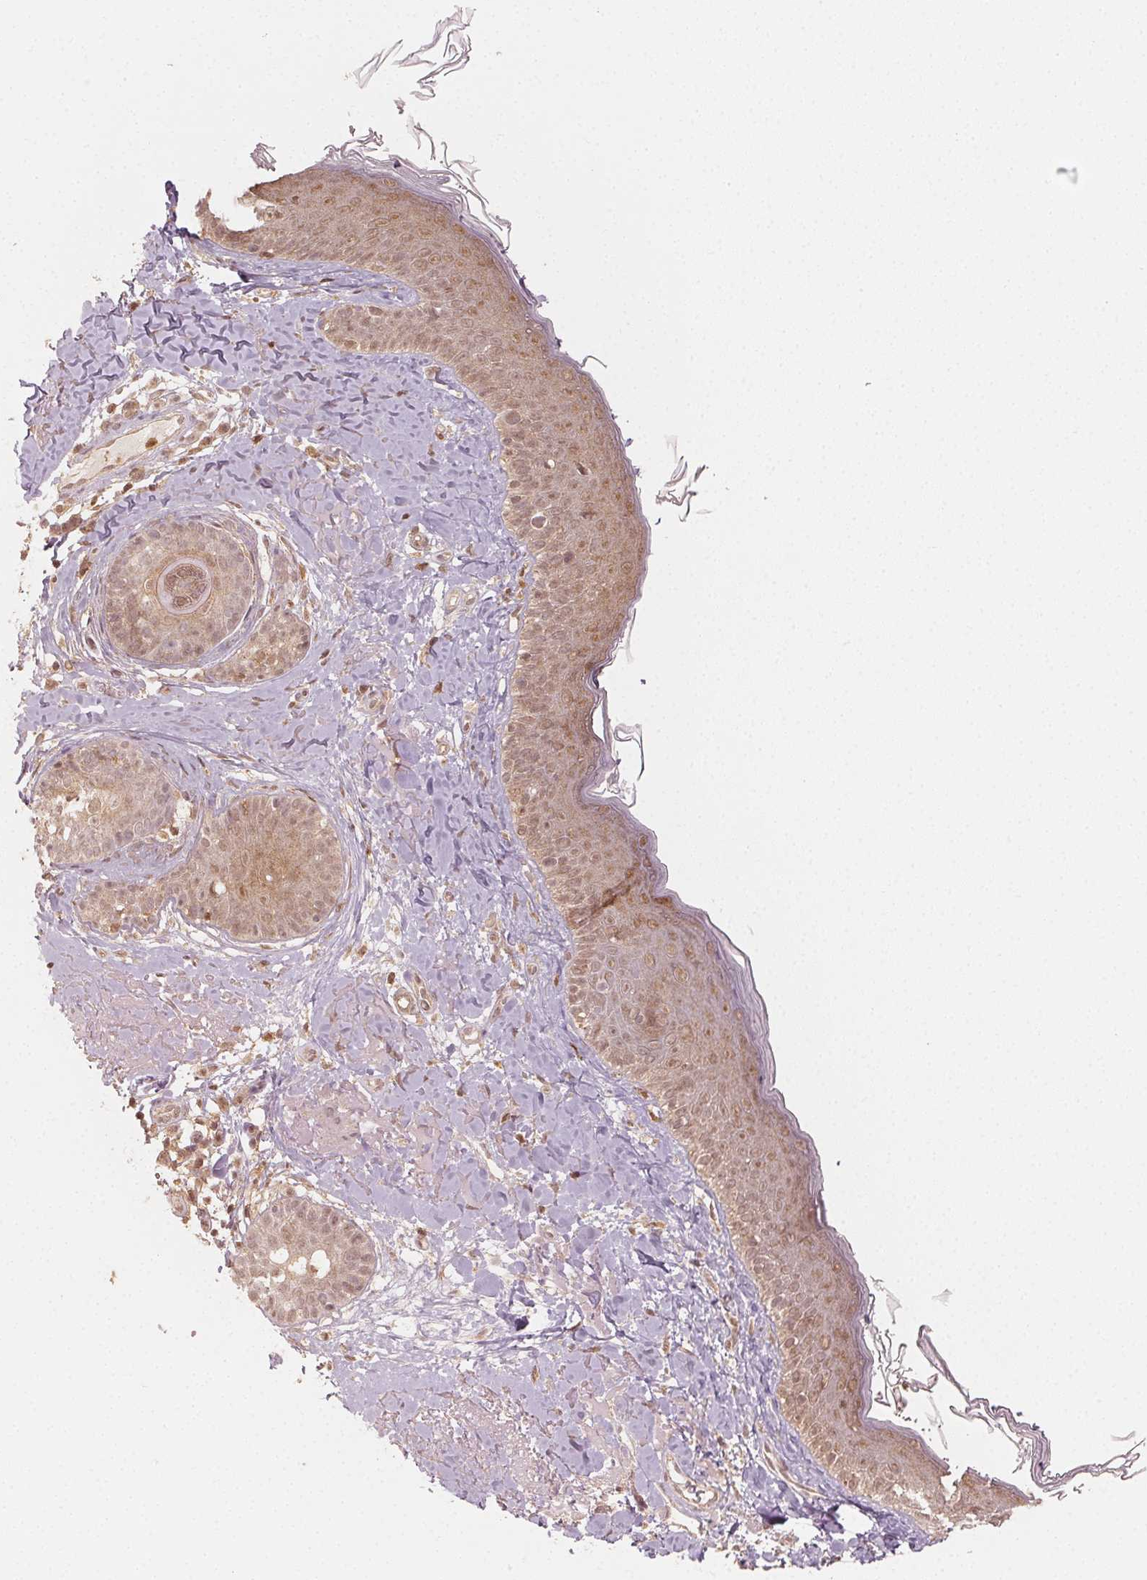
{"staining": {"intensity": "moderate", "quantity": ">75%", "location": "cytoplasmic/membranous,nuclear"}, "tissue": "skin", "cell_type": "Fibroblasts", "image_type": "normal", "snomed": [{"axis": "morphology", "description": "Normal tissue, NOS"}, {"axis": "topography", "description": "Skin"}], "caption": "Unremarkable skin displays moderate cytoplasmic/membranous,nuclear staining in approximately >75% of fibroblasts (Brightfield microscopy of DAB IHC at high magnification)..", "gene": "MAPK14", "patient": {"sex": "male", "age": 73}}